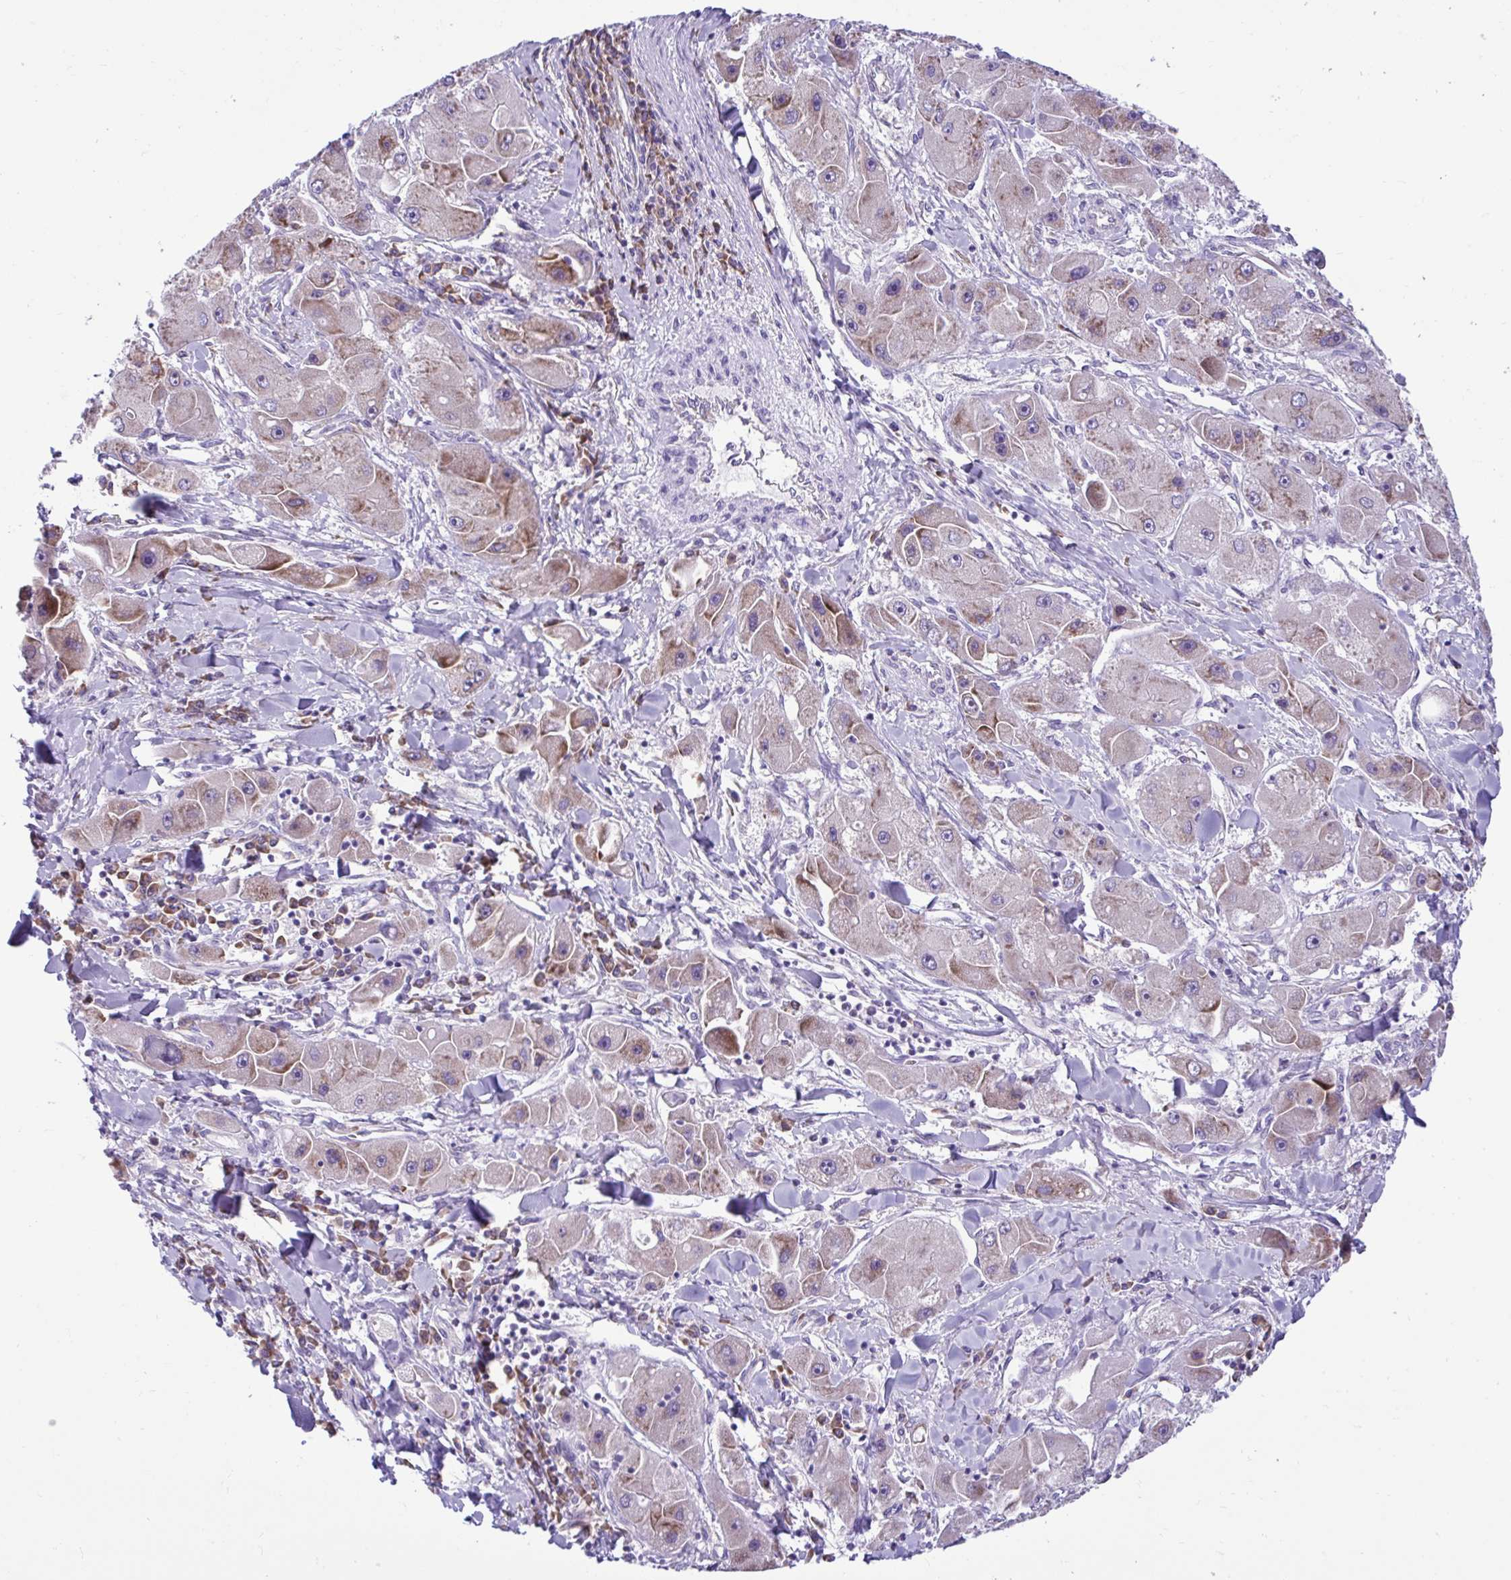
{"staining": {"intensity": "moderate", "quantity": "<25%", "location": "cytoplasmic/membranous"}, "tissue": "liver cancer", "cell_type": "Tumor cells", "image_type": "cancer", "snomed": [{"axis": "morphology", "description": "Carcinoma, Hepatocellular, NOS"}, {"axis": "topography", "description": "Liver"}], "caption": "DAB immunohistochemical staining of liver hepatocellular carcinoma reveals moderate cytoplasmic/membranous protein staining in about <25% of tumor cells.", "gene": "RPL7", "patient": {"sex": "male", "age": 24}}